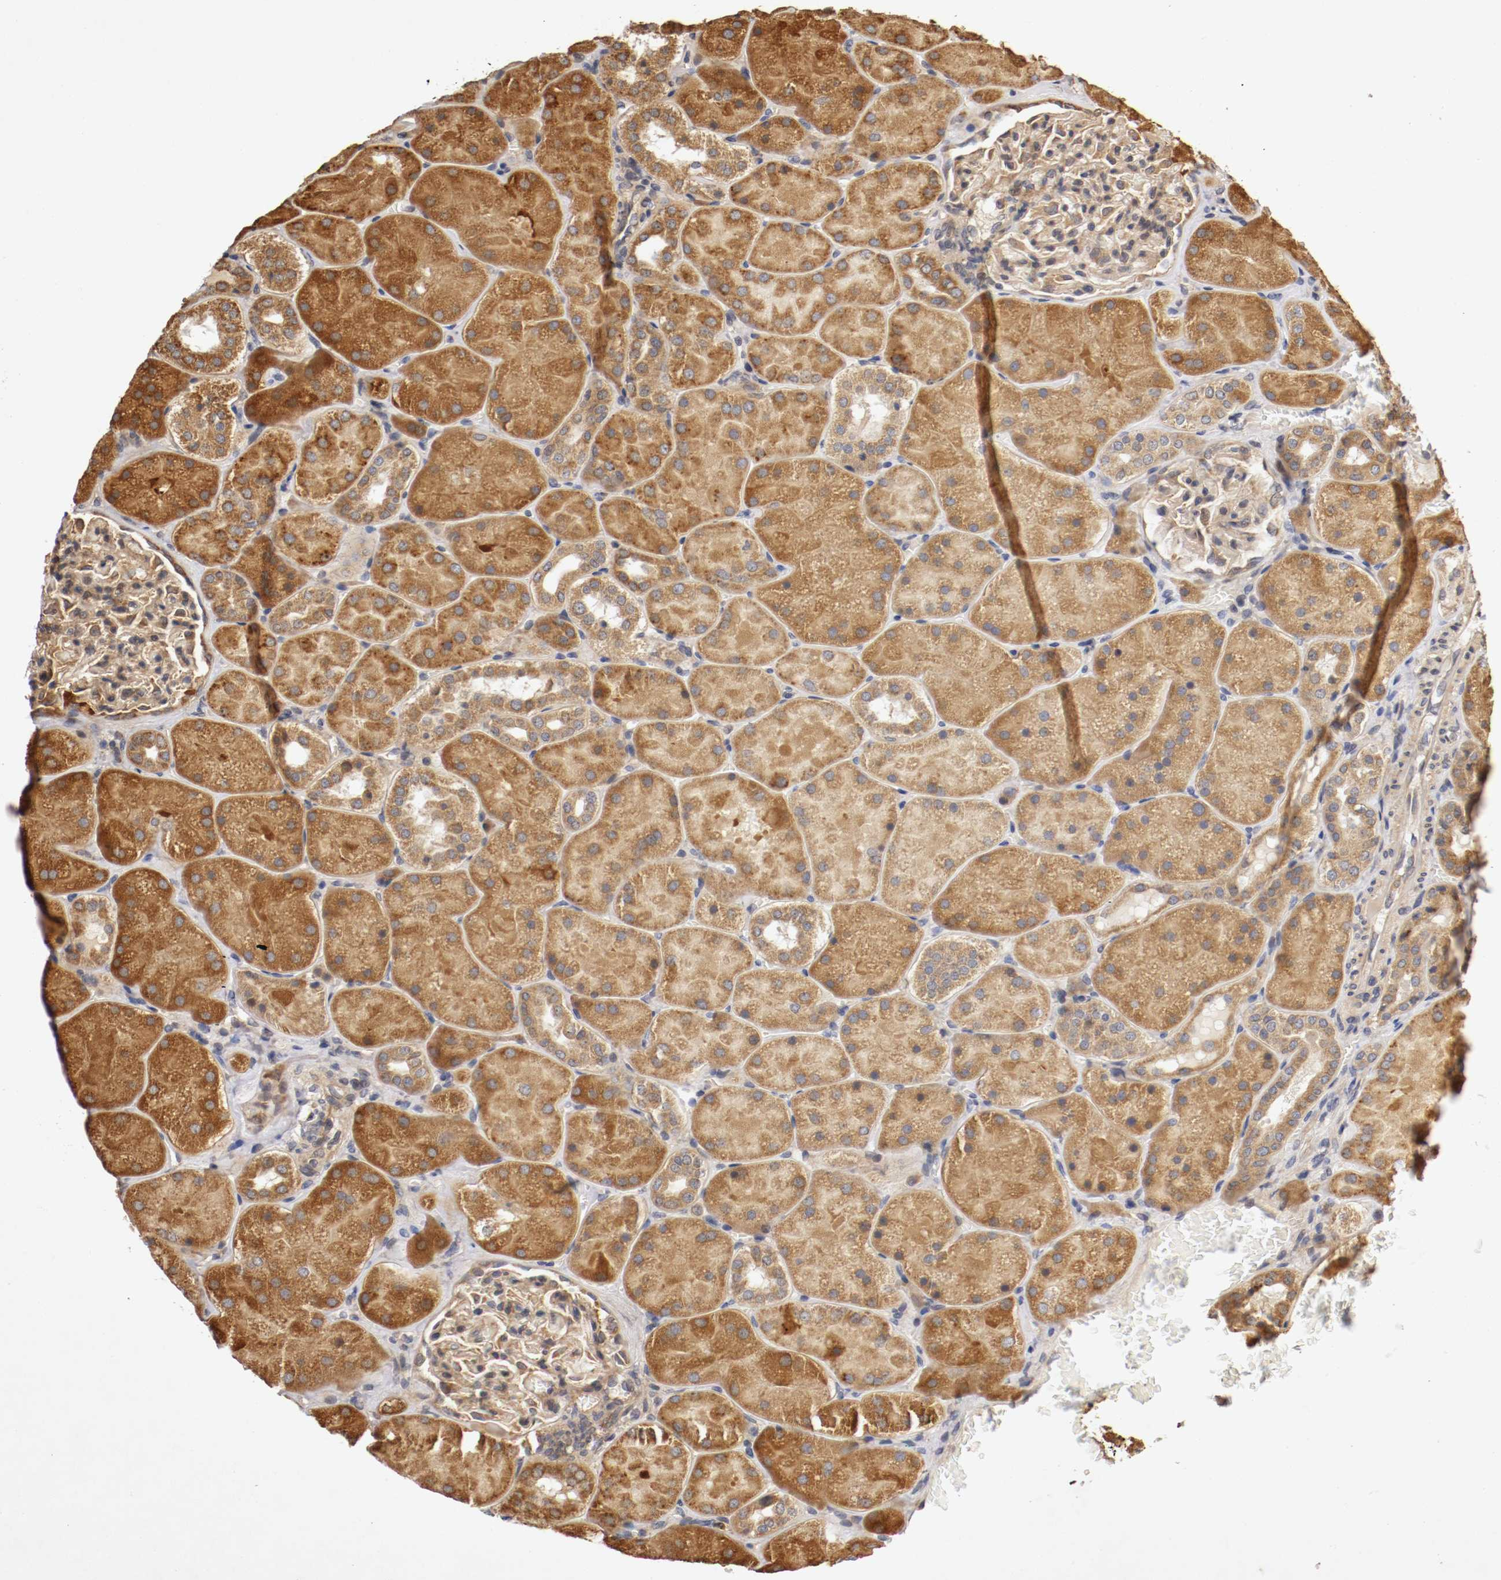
{"staining": {"intensity": "moderate", "quantity": ">75%", "location": "cytoplasmic/membranous"}, "tissue": "kidney", "cell_type": "Cells in glomeruli", "image_type": "normal", "snomed": [{"axis": "morphology", "description": "Normal tissue, NOS"}, {"axis": "topography", "description": "Kidney"}], "caption": "Immunohistochemistry staining of normal kidney, which displays medium levels of moderate cytoplasmic/membranous expression in approximately >75% of cells in glomeruli indicating moderate cytoplasmic/membranous protein staining. The staining was performed using DAB (brown) for protein detection and nuclei were counterstained in hematoxylin (blue).", "gene": "VEZT", "patient": {"sex": "male", "age": 28}}